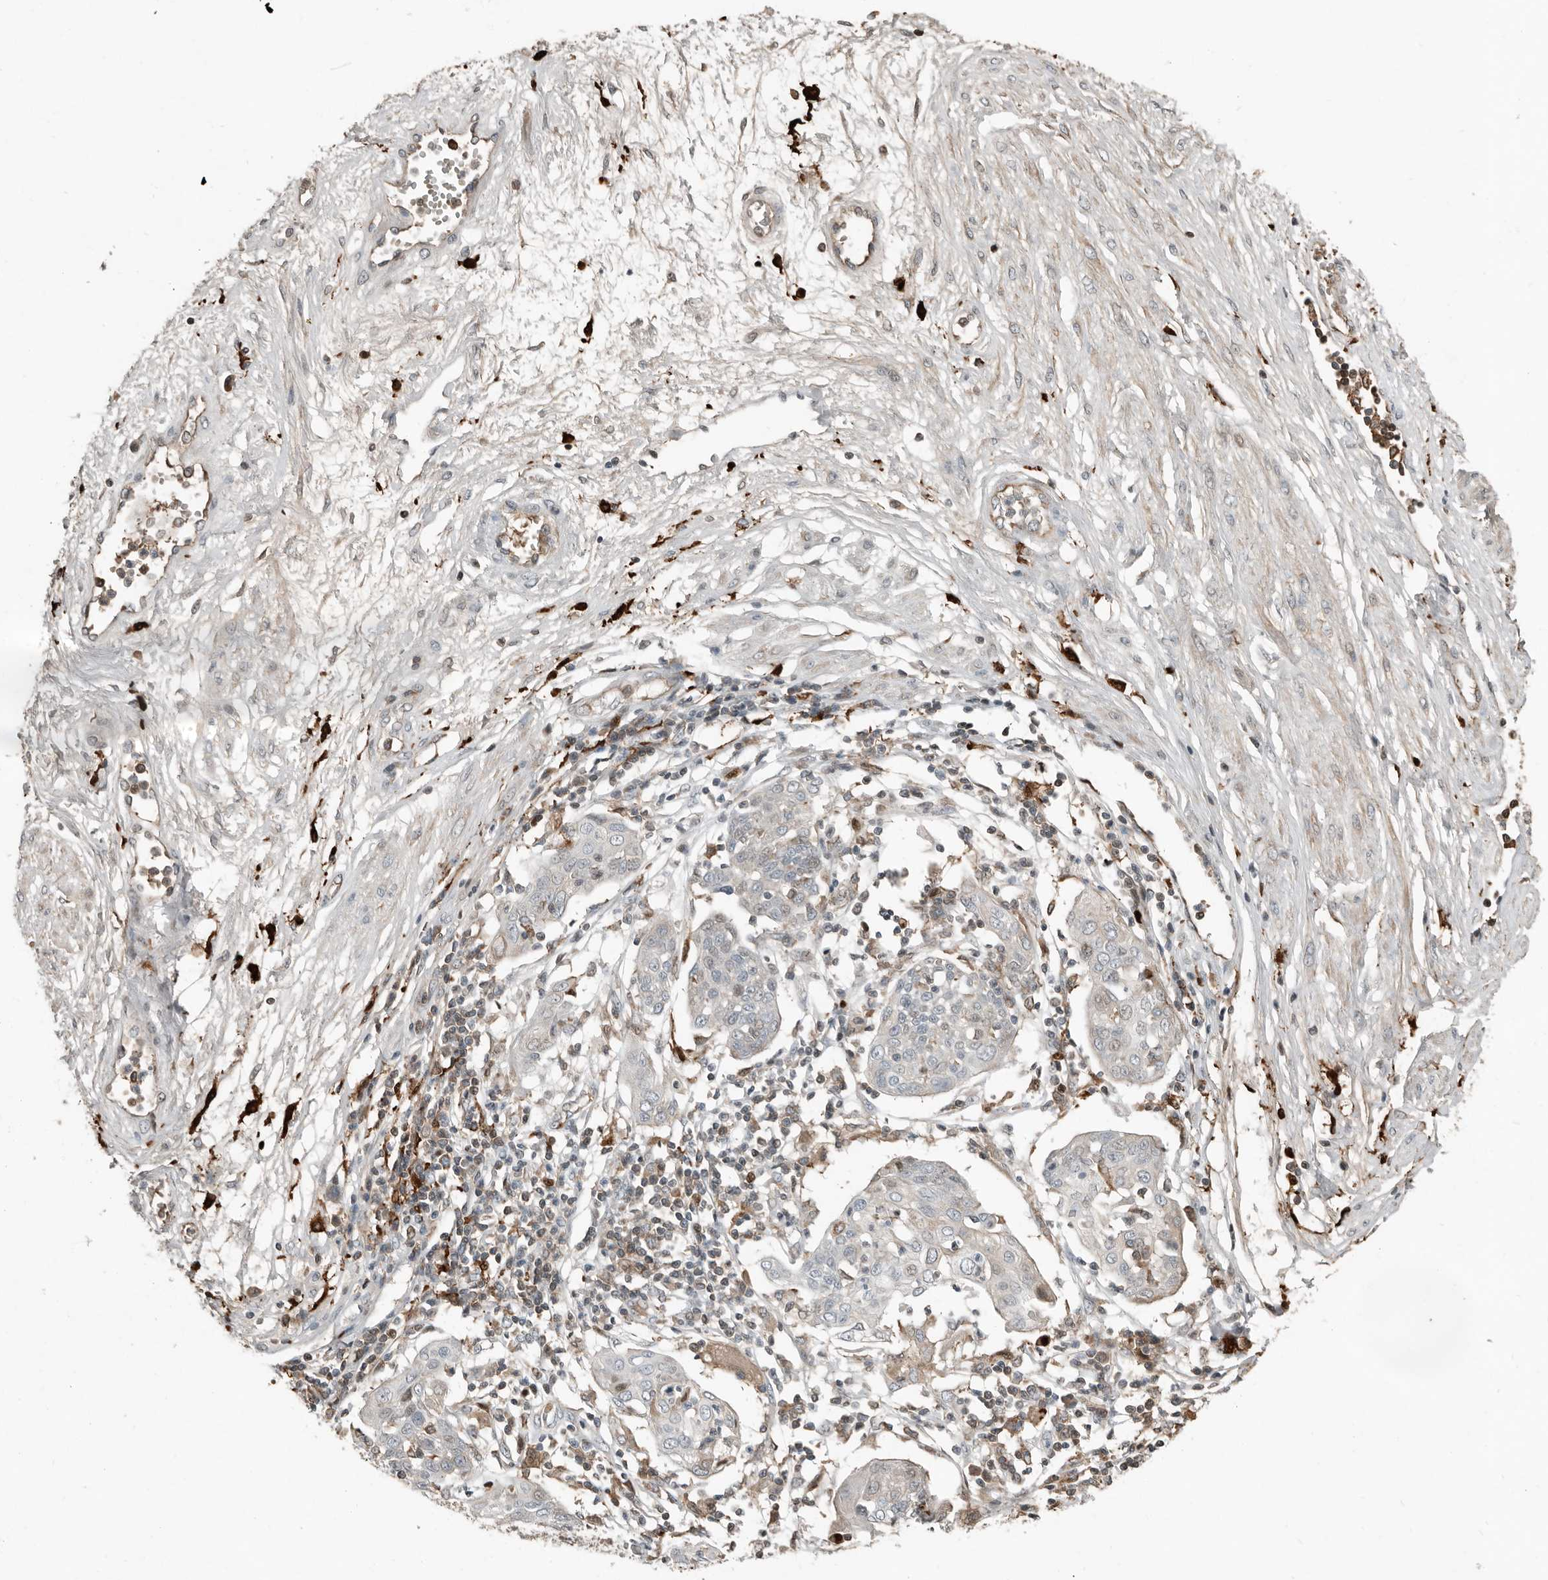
{"staining": {"intensity": "negative", "quantity": "none", "location": "none"}, "tissue": "cervical cancer", "cell_type": "Tumor cells", "image_type": "cancer", "snomed": [{"axis": "morphology", "description": "Squamous cell carcinoma, NOS"}, {"axis": "topography", "description": "Cervix"}], "caption": "Immunohistochemical staining of cervical cancer (squamous cell carcinoma) reveals no significant positivity in tumor cells. Nuclei are stained in blue.", "gene": "KLHL38", "patient": {"sex": "female", "age": 34}}